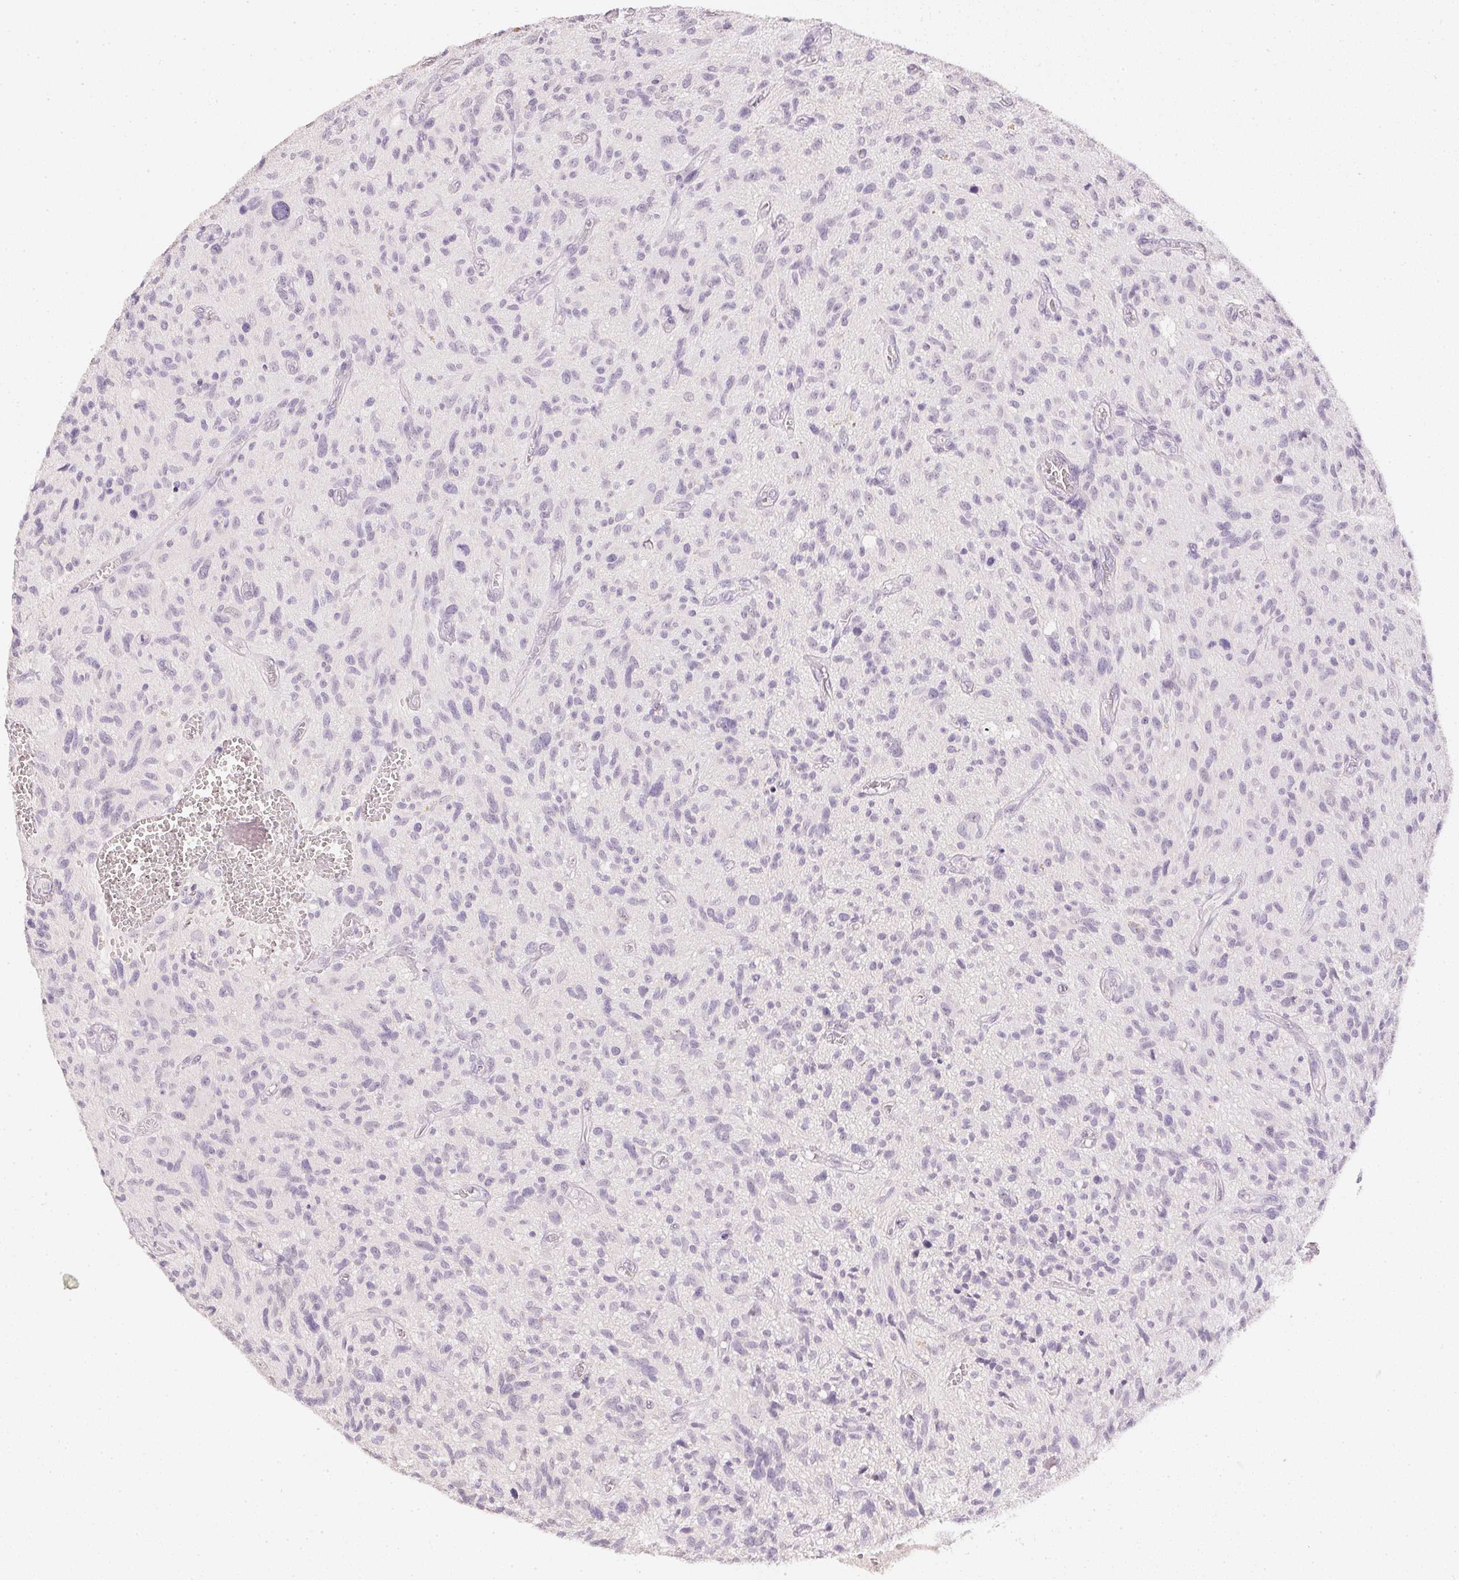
{"staining": {"intensity": "negative", "quantity": "none", "location": "none"}, "tissue": "glioma", "cell_type": "Tumor cells", "image_type": "cancer", "snomed": [{"axis": "morphology", "description": "Glioma, malignant, High grade"}, {"axis": "topography", "description": "Brain"}], "caption": "Immunohistochemistry (IHC) image of neoplastic tissue: human malignant glioma (high-grade) stained with DAB displays no significant protein positivity in tumor cells. Nuclei are stained in blue.", "gene": "PPY", "patient": {"sex": "male", "age": 75}}